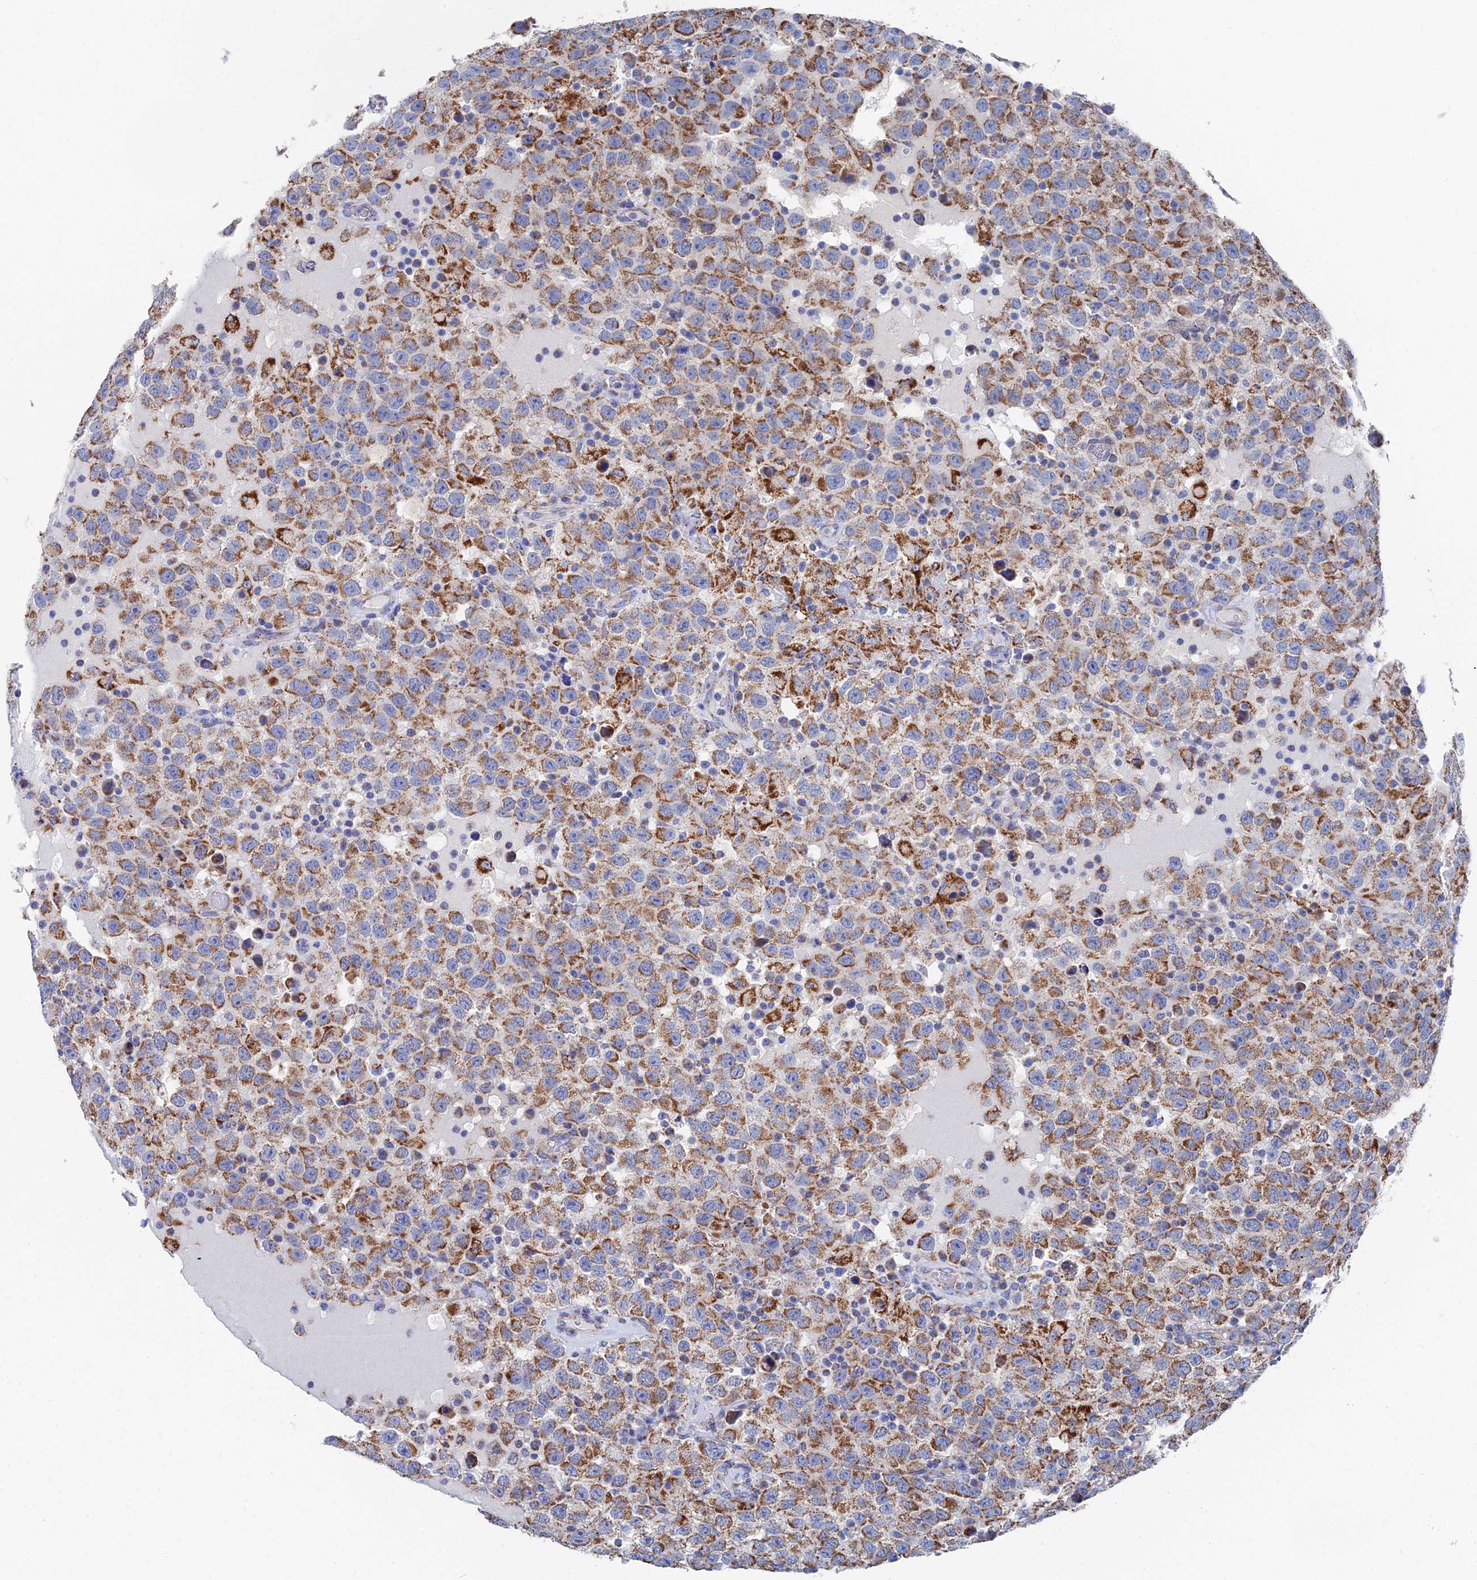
{"staining": {"intensity": "moderate", "quantity": ">75%", "location": "cytoplasmic/membranous"}, "tissue": "testis cancer", "cell_type": "Tumor cells", "image_type": "cancer", "snomed": [{"axis": "morphology", "description": "Seminoma, NOS"}, {"axis": "topography", "description": "Testis"}], "caption": "Immunohistochemistry staining of testis cancer, which displays medium levels of moderate cytoplasmic/membranous staining in approximately >75% of tumor cells indicating moderate cytoplasmic/membranous protein expression. The staining was performed using DAB (3,3'-diaminobenzidine) (brown) for protein detection and nuclei were counterstained in hematoxylin (blue).", "gene": "IFT80", "patient": {"sex": "male", "age": 41}}